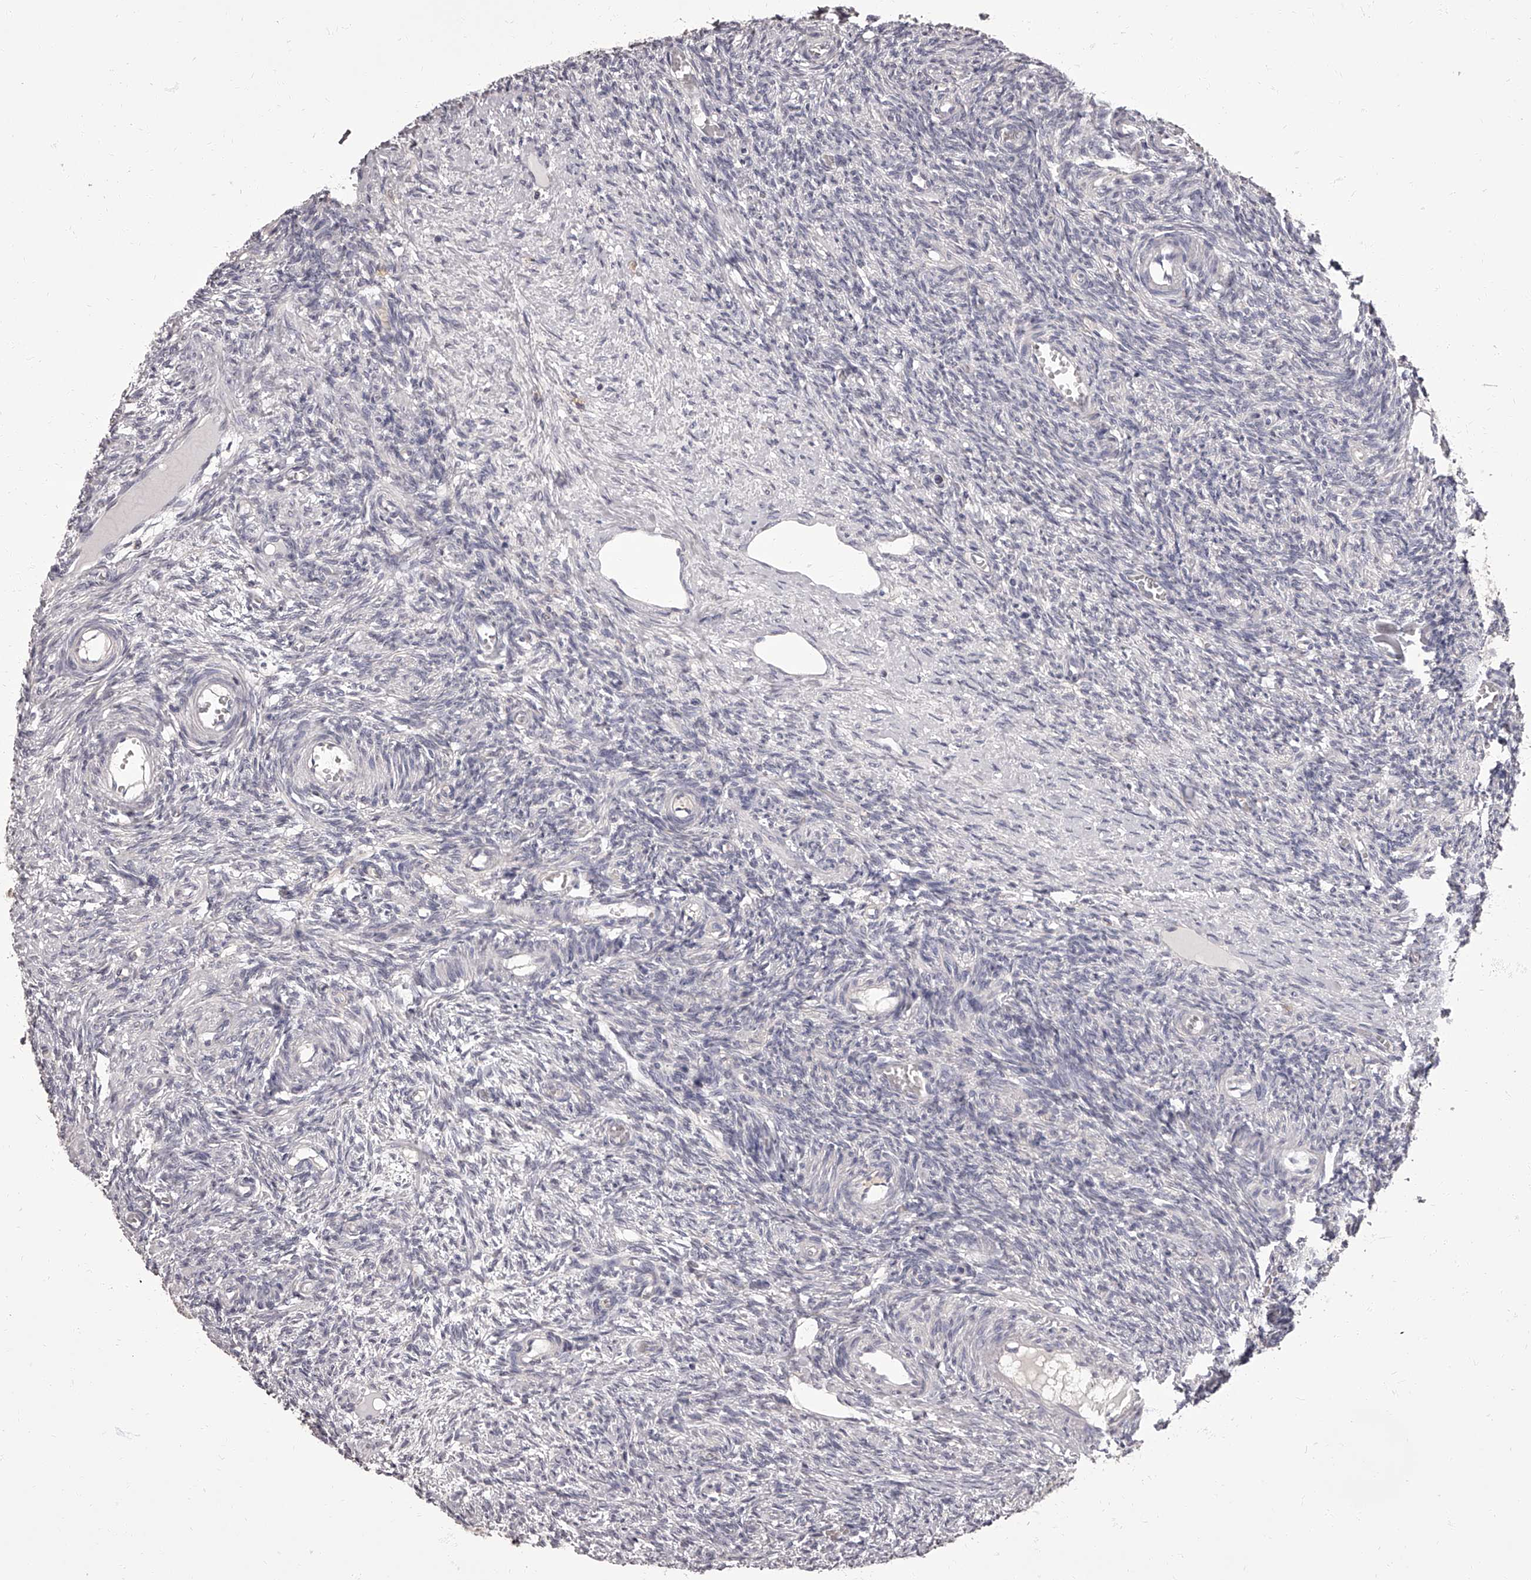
{"staining": {"intensity": "weak", "quantity": "25%-75%", "location": "cytoplasmic/membranous"}, "tissue": "ovary", "cell_type": "Follicle cells", "image_type": "normal", "snomed": [{"axis": "morphology", "description": "Normal tissue, NOS"}, {"axis": "topography", "description": "Ovary"}], "caption": "The image demonstrates a brown stain indicating the presence of a protein in the cytoplasmic/membranous of follicle cells in ovary. The protein of interest is stained brown, and the nuclei are stained in blue (DAB (3,3'-diaminobenzidine) IHC with brightfield microscopy, high magnification).", "gene": "APEH", "patient": {"sex": "female", "age": 27}}